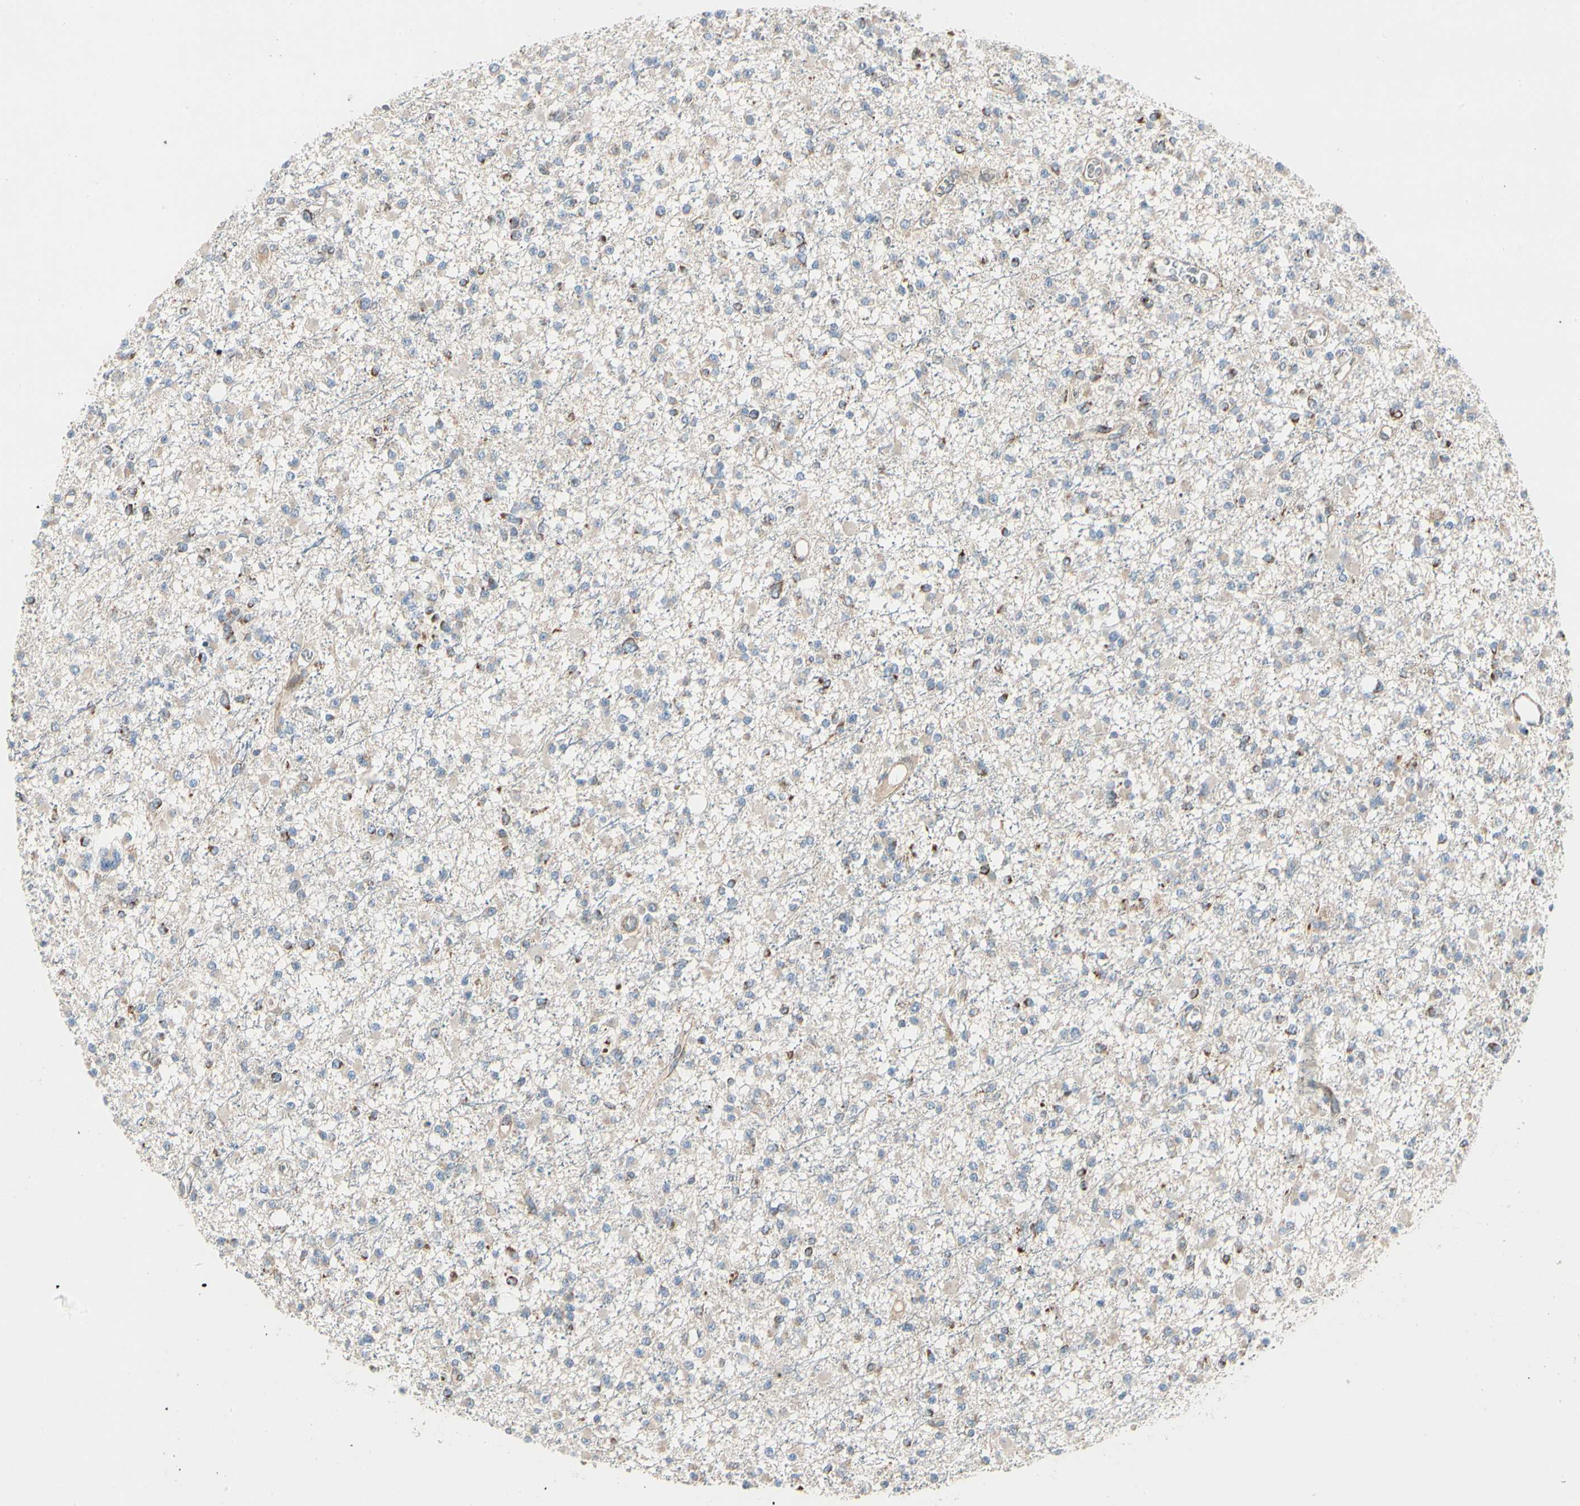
{"staining": {"intensity": "weak", "quantity": ">75%", "location": "cytoplasmic/membranous"}, "tissue": "glioma", "cell_type": "Tumor cells", "image_type": "cancer", "snomed": [{"axis": "morphology", "description": "Glioma, malignant, Low grade"}, {"axis": "topography", "description": "Brain"}], "caption": "Brown immunohistochemical staining in glioma demonstrates weak cytoplasmic/membranous expression in about >75% of tumor cells.", "gene": "MRPL9", "patient": {"sex": "female", "age": 22}}